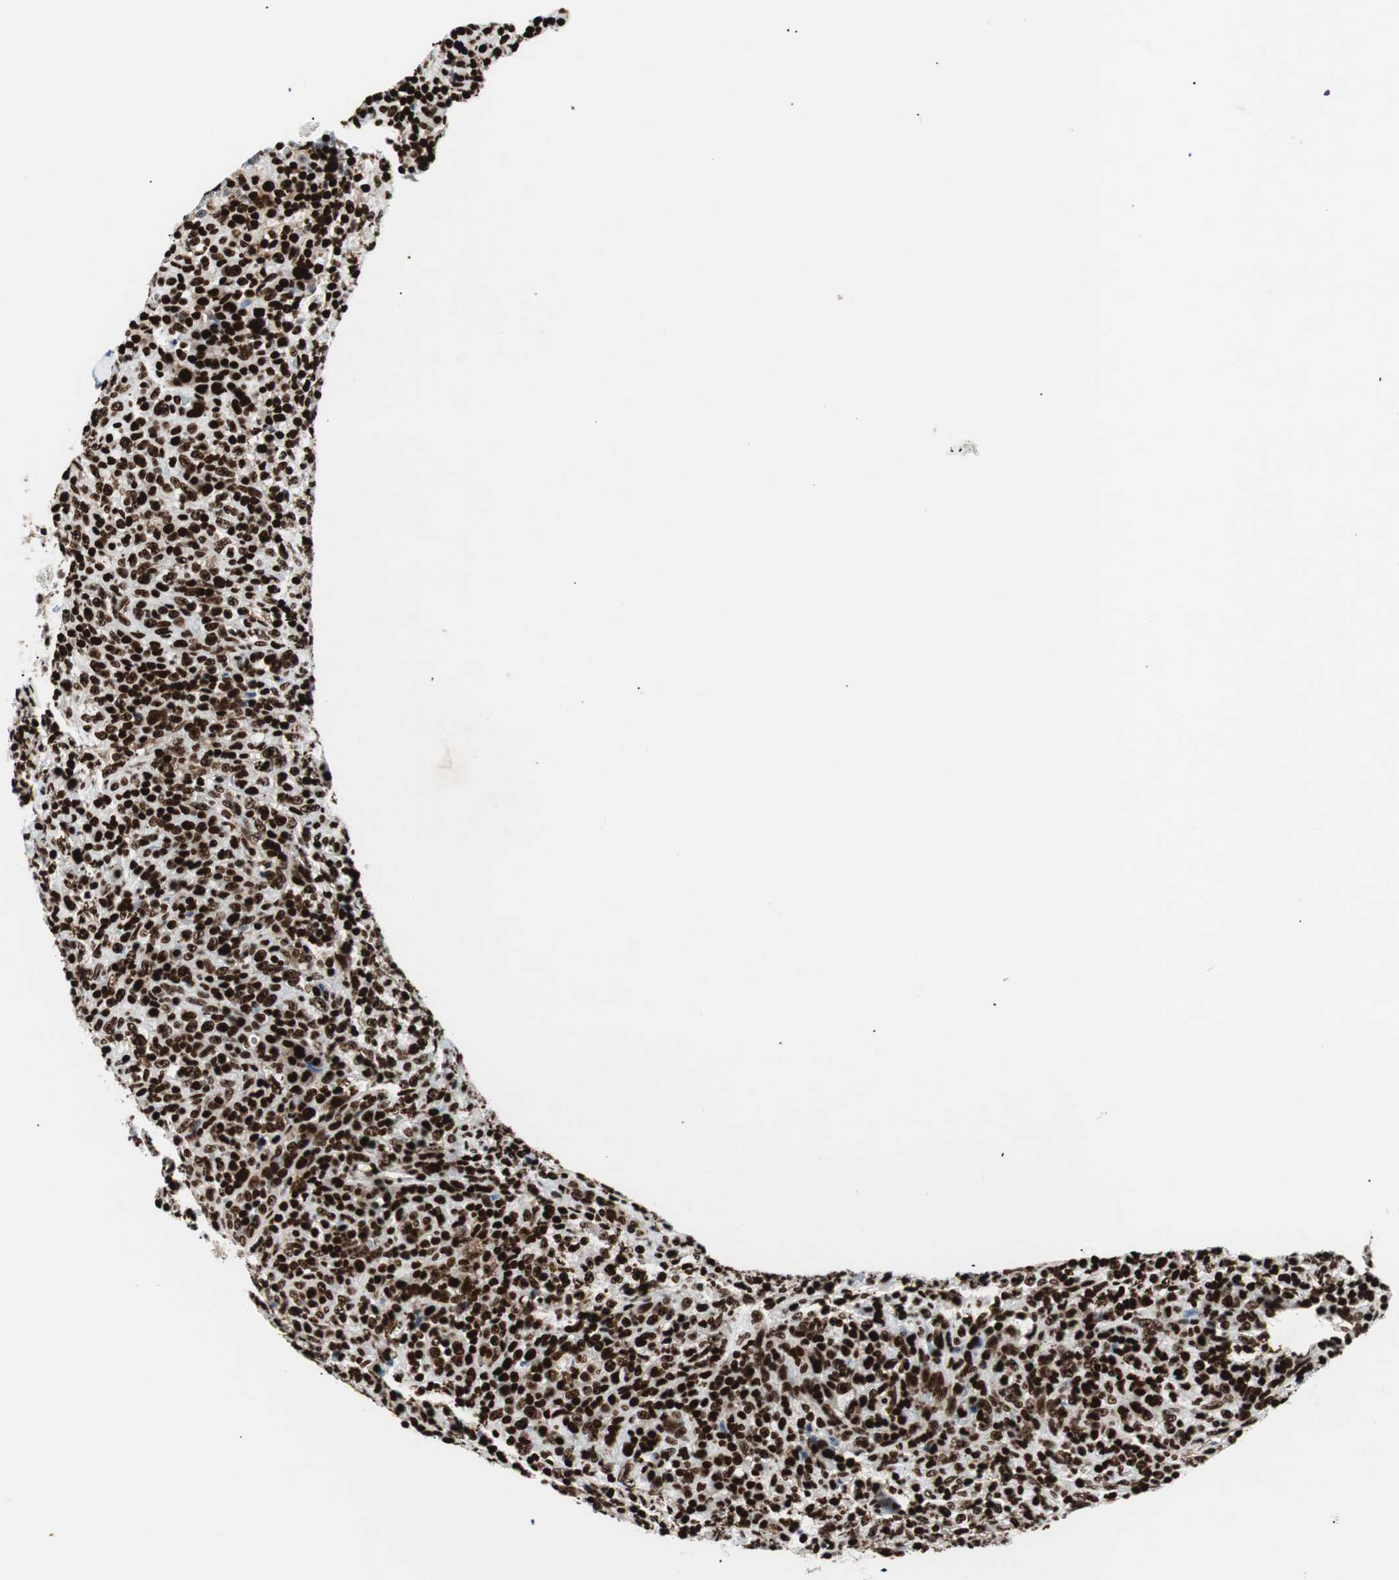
{"staining": {"intensity": "strong", "quantity": ">75%", "location": "nuclear"}, "tissue": "lymphoma", "cell_type": "Tumor cells", "image_type": "cancer", "snomed": [{"axis": "morphology", "description": "Malignant lymphoma, non-Hodgkin's type, High grade"}, {"axis": "topography", "description": "Lymph node"}], "caption": "Lymphoma stained for a protein demonstrates strong nuclear positivity in tumor cells.", "gene": "NCL", "patient": {"sex": "female", "age": 76}}